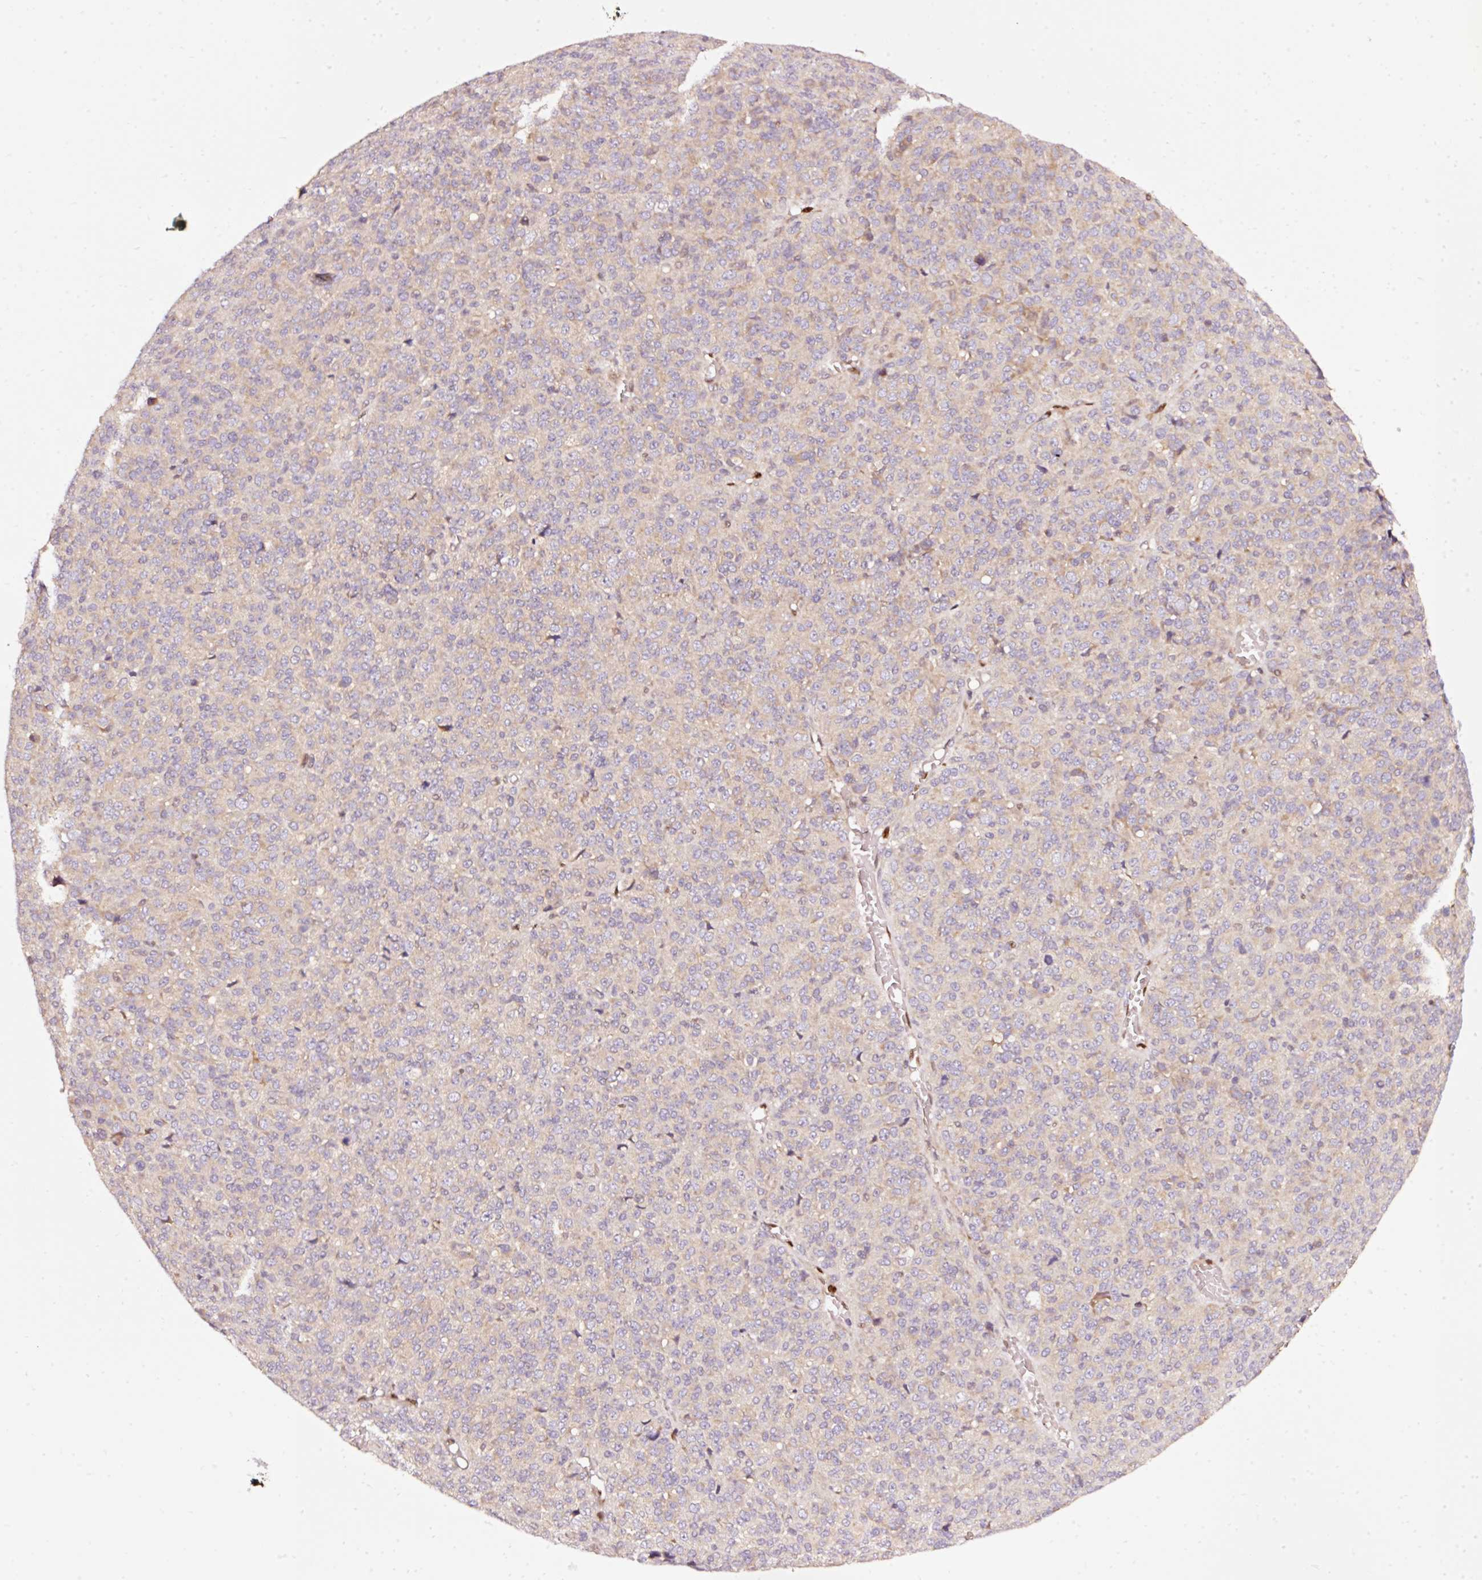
{"staining": {"intensity": "weak", "quantity": "<25%", "location": "cytoplasmic/membranous"}, "tissue": "melanoma", "cell_type": "Tumor cells", "image_type": "cancer", "snomed": [{"axis": "morphology", "description": "Malignant melanoma, Metastatic site"}, {"axis": "topography", "description": "Brain"}], "caption": "The image exhibits no staining of tumor cells in malignant melanoma (metastatic site).", "gene": "NAPA", "patient": {"sex": "female", "age": 56}}